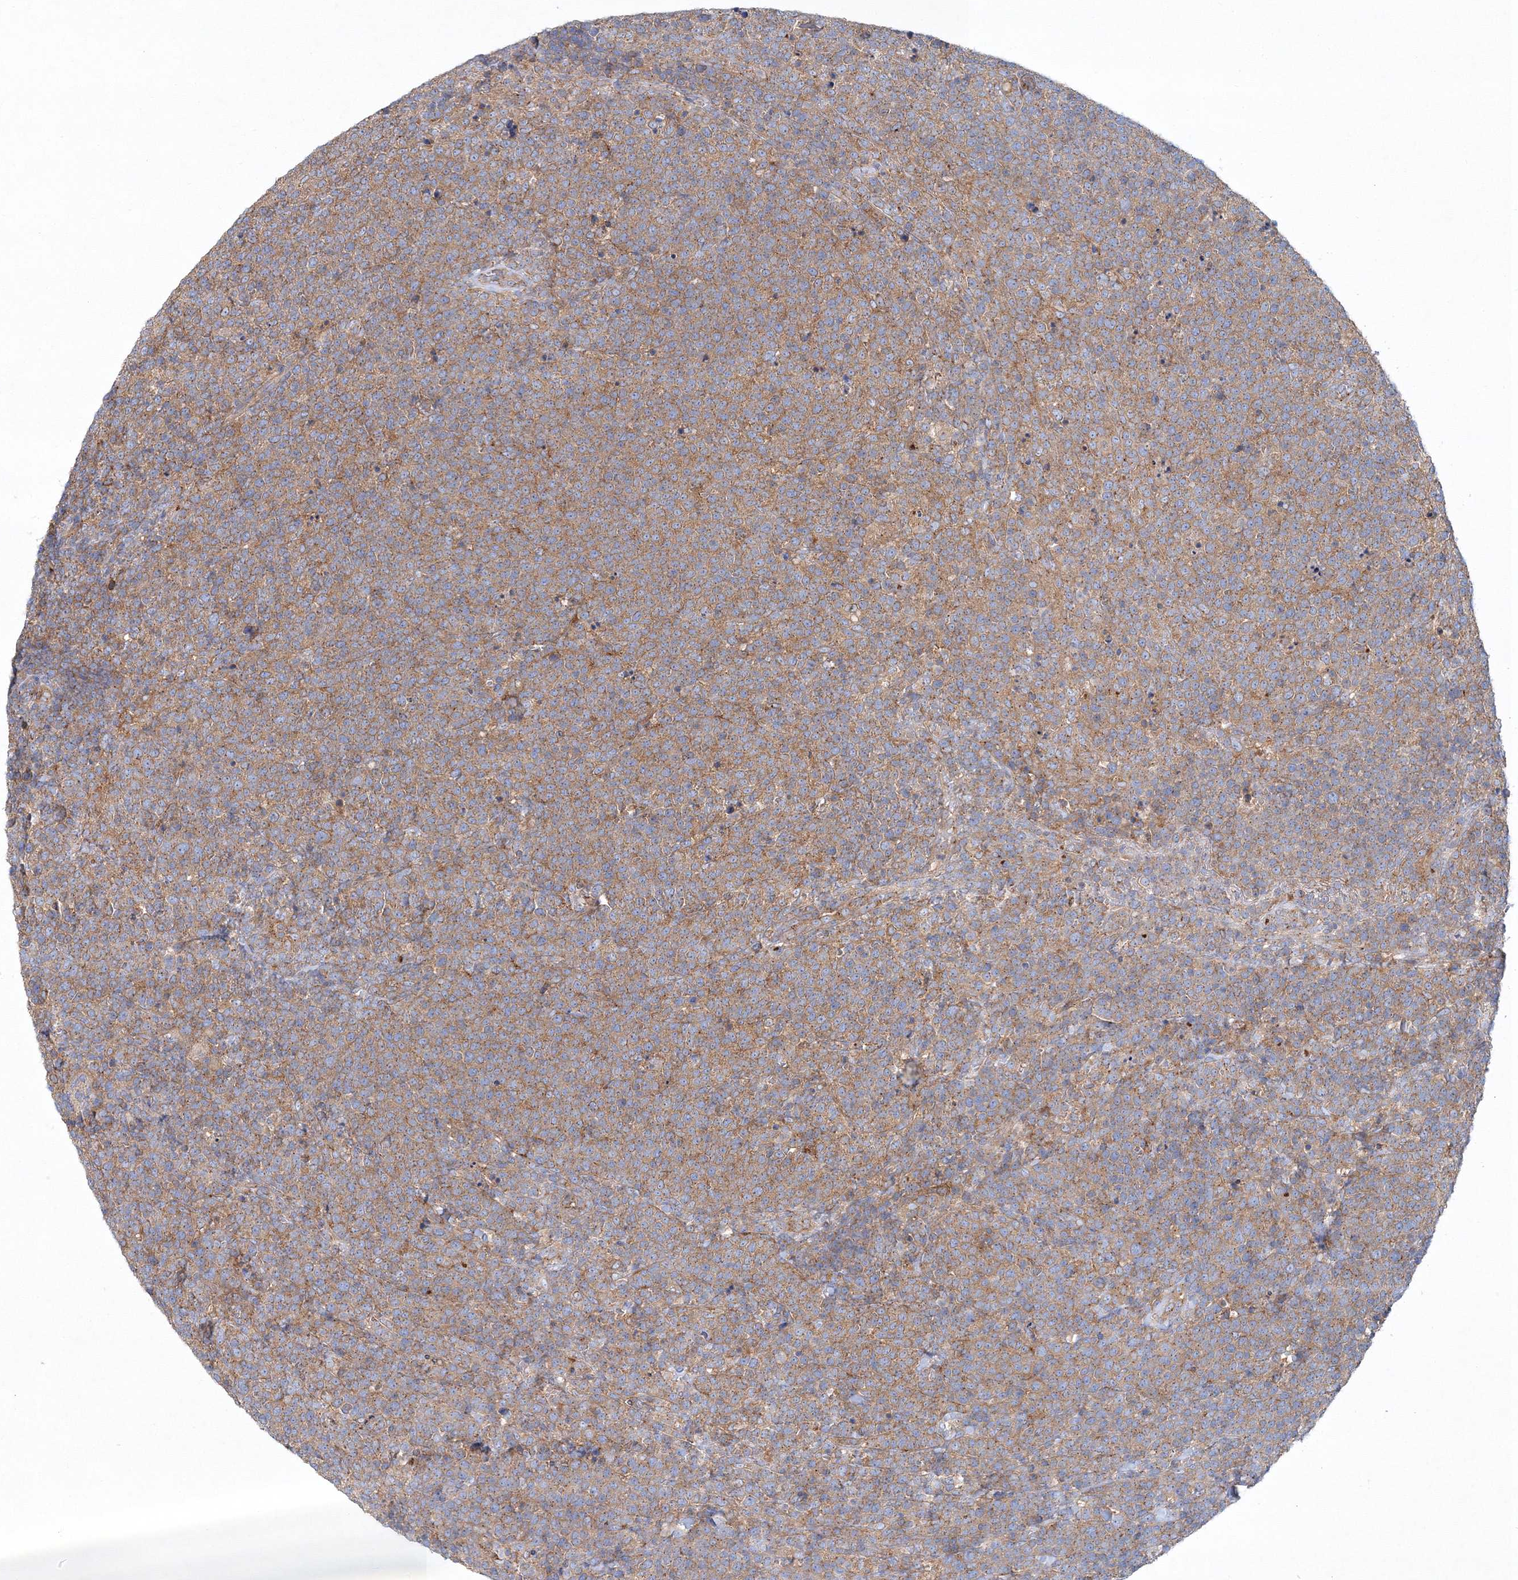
{"staining": {"intensity": "moderate", "quantity": ">75%", "location": "cytoplasmic/membranous"}, "tissue": "lymphoma", "cell_type": "Tumor cells", "image_type": "cancer", "snomed": [{"axis": "morphology", "description": "Malignant lymphoma, non-Hodgkin's type, High grade"}, {"axis": "topography", "description": "Lymph node"}], "caption": "A micrograph of human lymphoma stained for a protein exhibits moderate cytoplasmic/membranous brown staining in tumor cells. (DAB IHC with brightfield microscopy, high magnification).", "gene": "SEC23IP", "patient": {"sex": "male", "age": 61}}